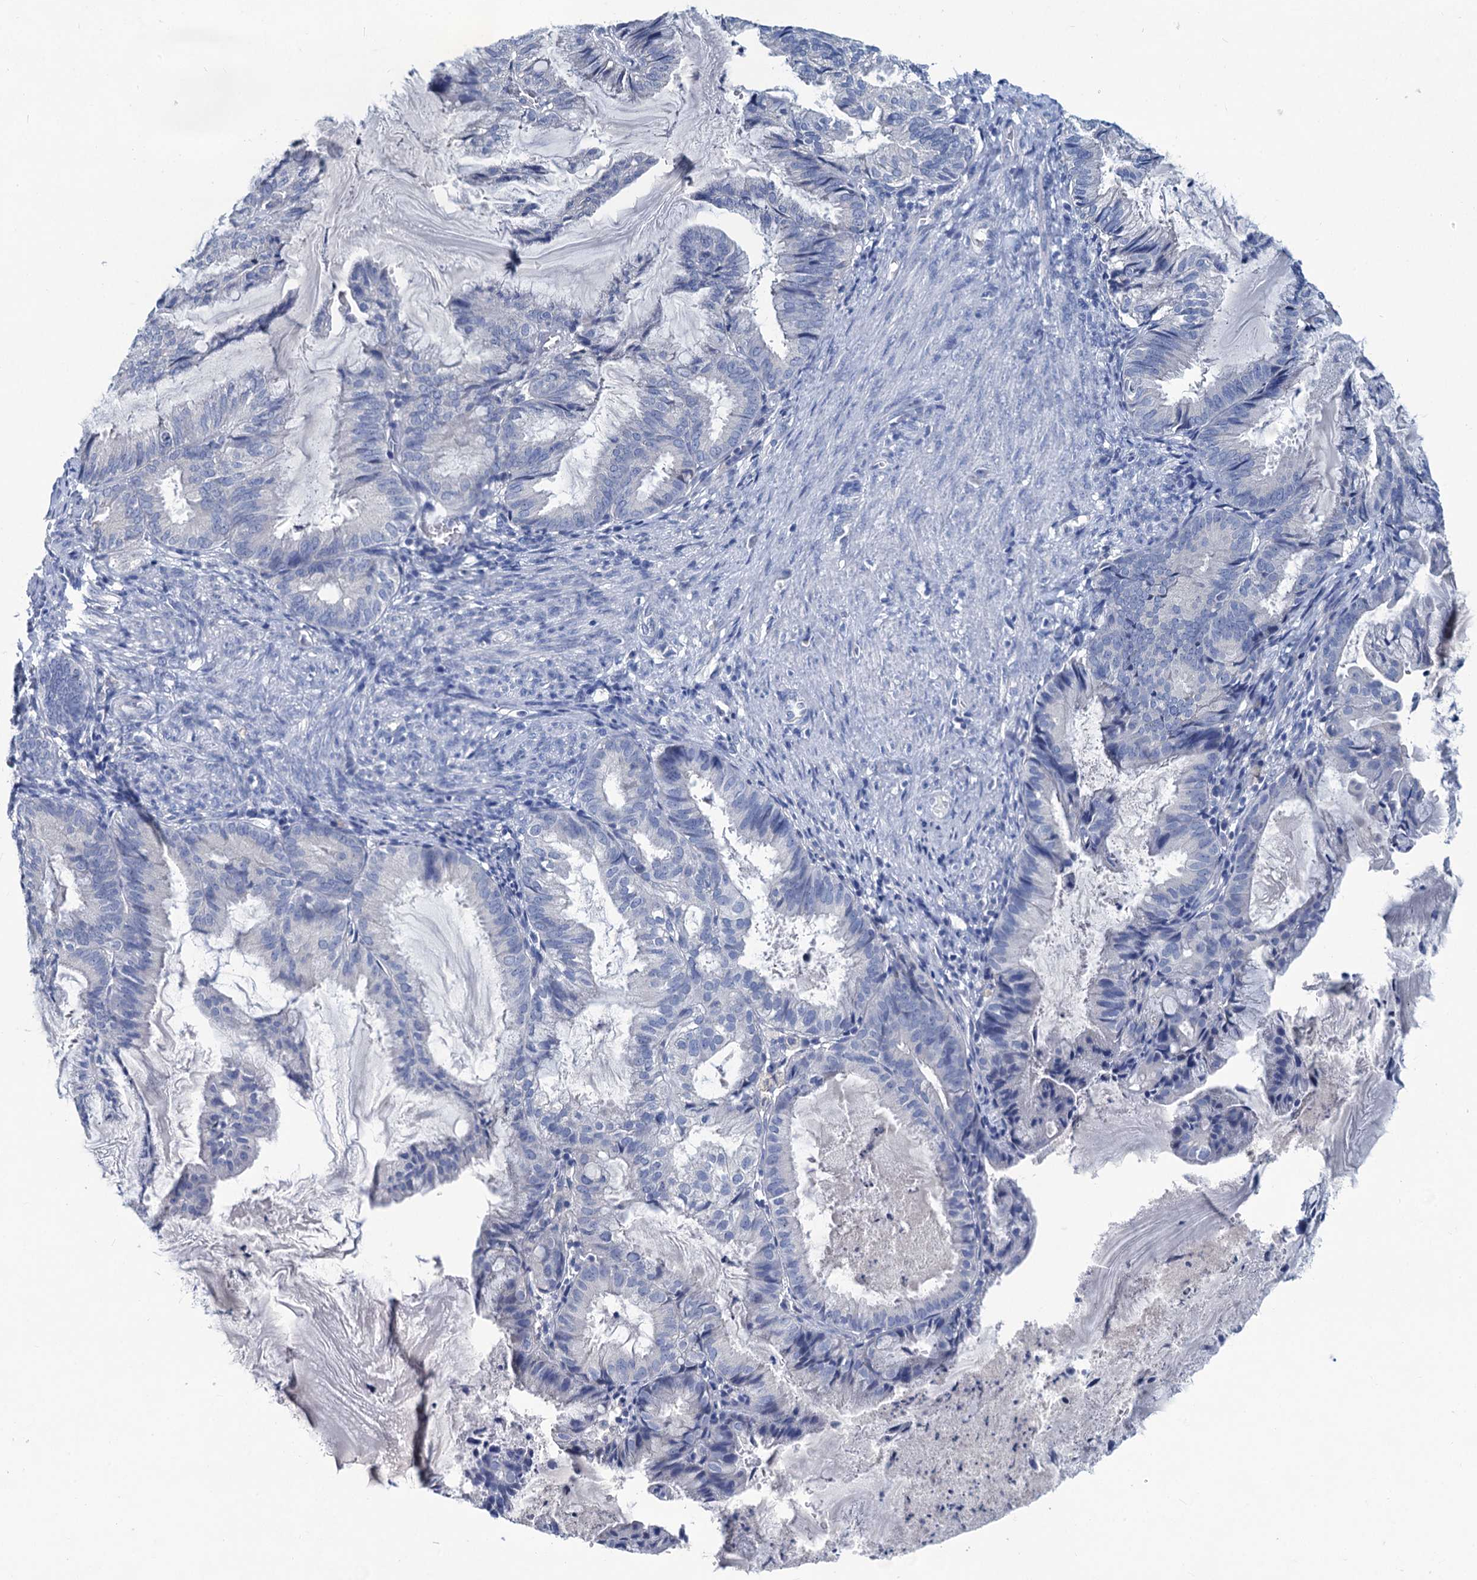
{"staining": {"intensity": "negative", "quantity": "none", "location": "none"}, "tissue": "endometrial cancer", "cell_type": "Tumor cells", "image_type": "cancer", "snomed": [{"axis": "morphology", "description": "Adenocarcinoma, NOS"}, {"axis": "topography", "description": "Endometrium"}], "caption": "Human endometrial cancer (adenocarcinoma) stained for a protein using immunohistochemistry exhibits no expression in tumor cells.", "gene": "RTKN2", "patient": {"sex": "female", "age": 86}}